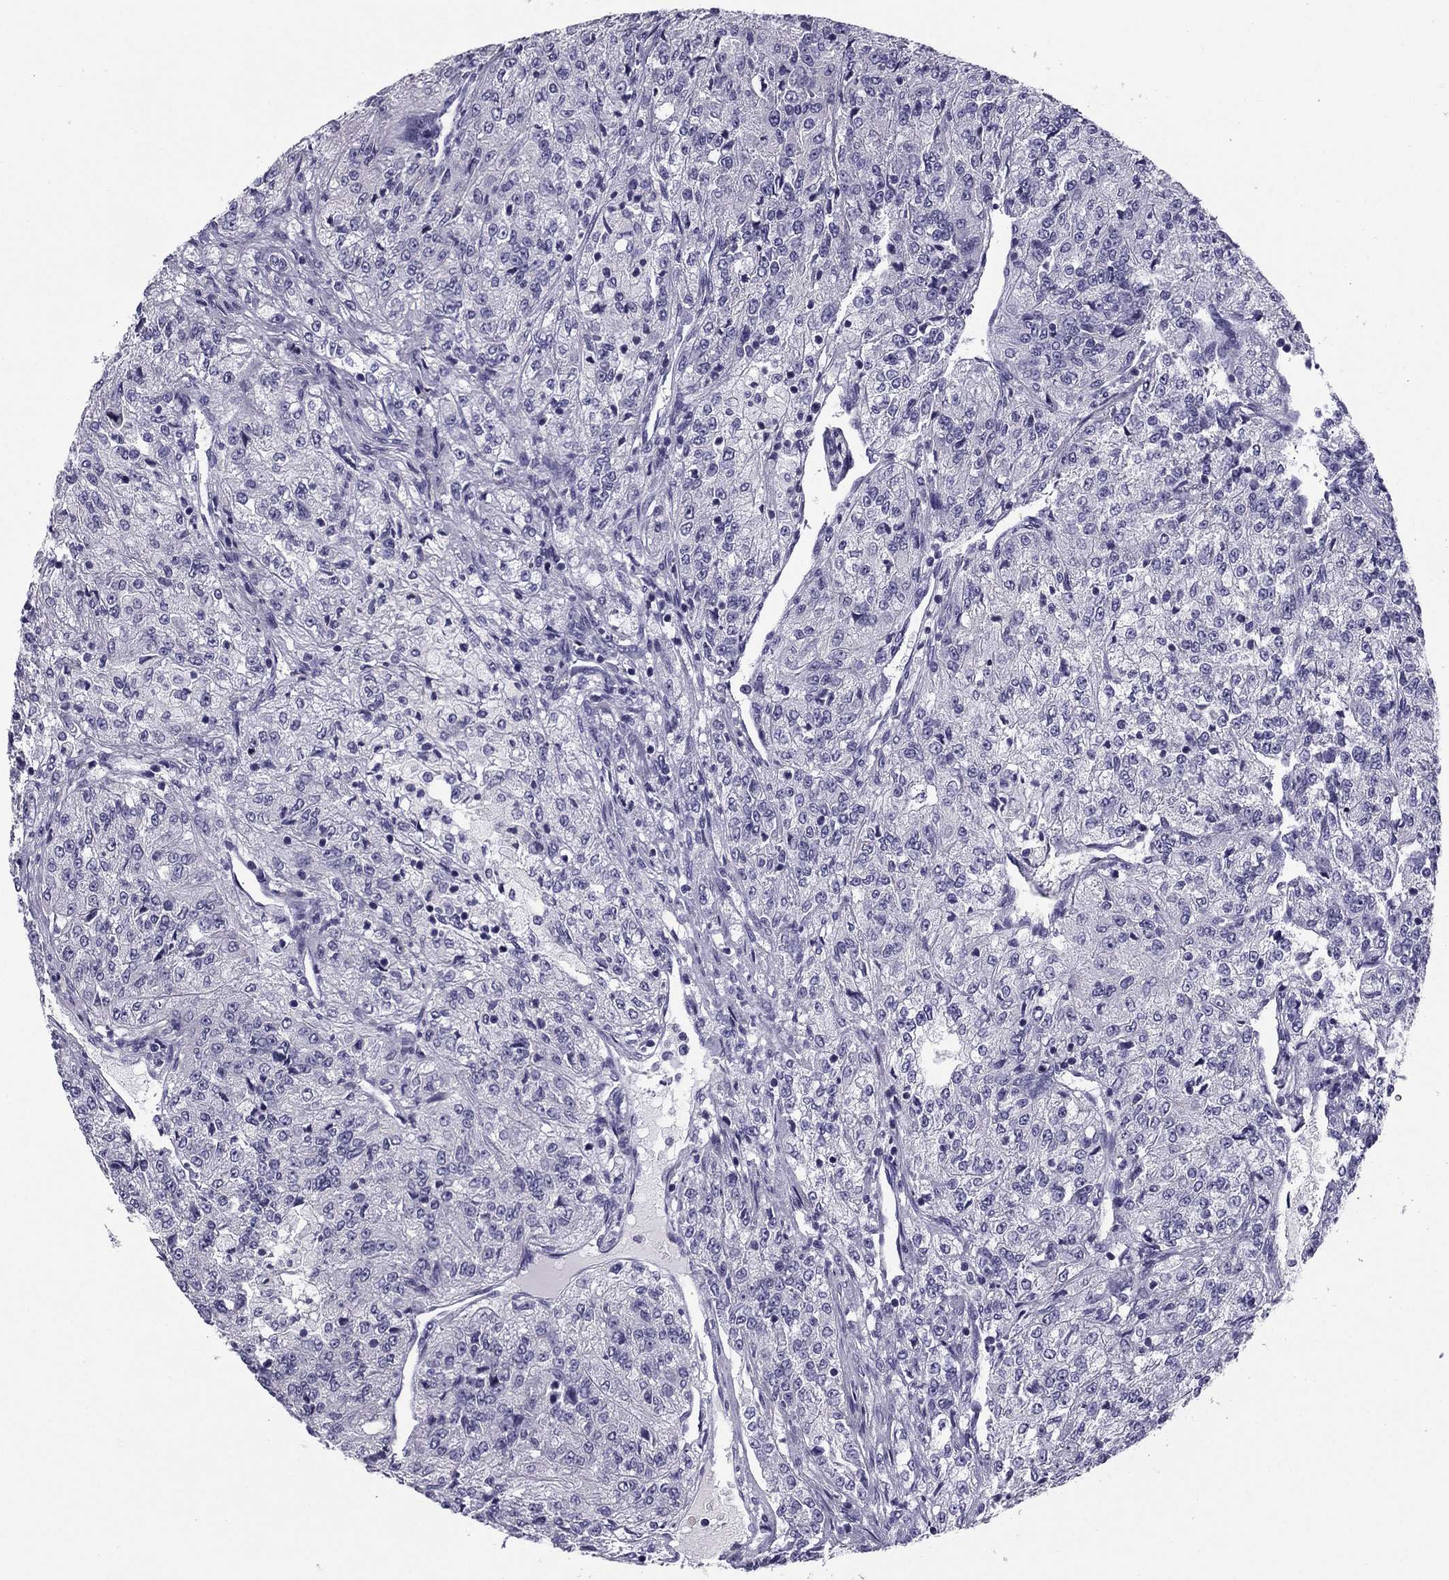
{"staining": {"intensity": "negative", "quantity": "none", "location": "none"}, "tissue": "renal cancer", "cell_type": "Tumor cells", "image_type": "cancer", "snomed": [{"axis": "morphology", "description": "Adenocarcinoma, NOS"}, {"axis": "topography", "description": "Kidney"}], "caption": "This is a photomicrograph of immunohistochemistry (IHC) staining of renal cancer, which shows no positivity in tumor cells. (DAB immunohistochemistry, high magnification).", "gene": "FLNC", "patient": {"sex": "female", "age": 63}}